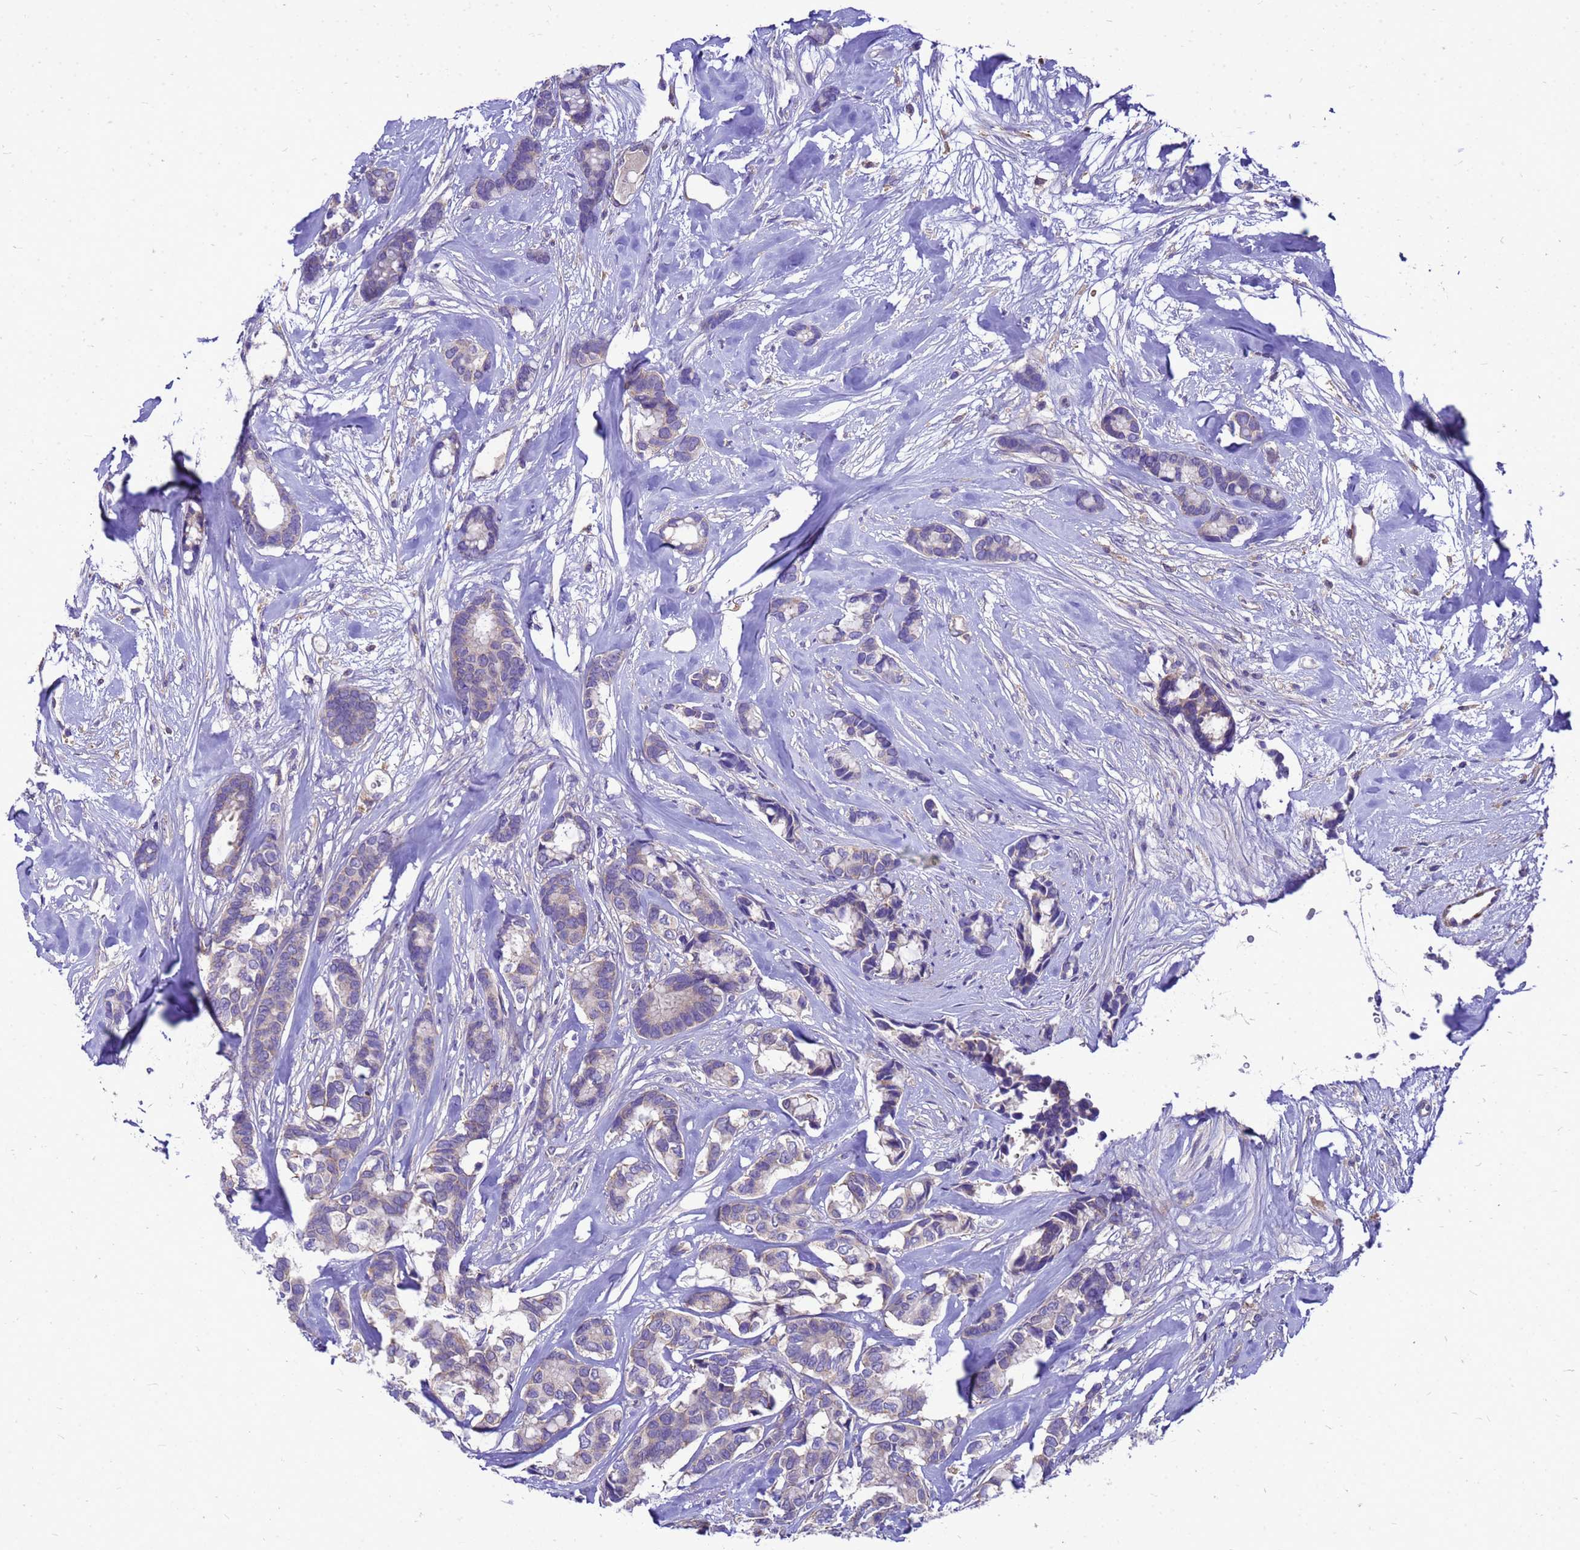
{"staining": {"intensity": "negative", "quantity": "none", "location": "none"}, "tissue": "breast cancer", "cell_type": "Tumor cells", "image_type": "cancer", "snomed": [{"axis": "morphology", "description": "Duct carcinoma"}, {"axis": "topography", "description": "Breast"}], "caption": "Micrograph shows no significant protein positivity in tumor cells of breast cancer.", "gene": "POP7", "patient": {"sex": "female", "age": 87}}